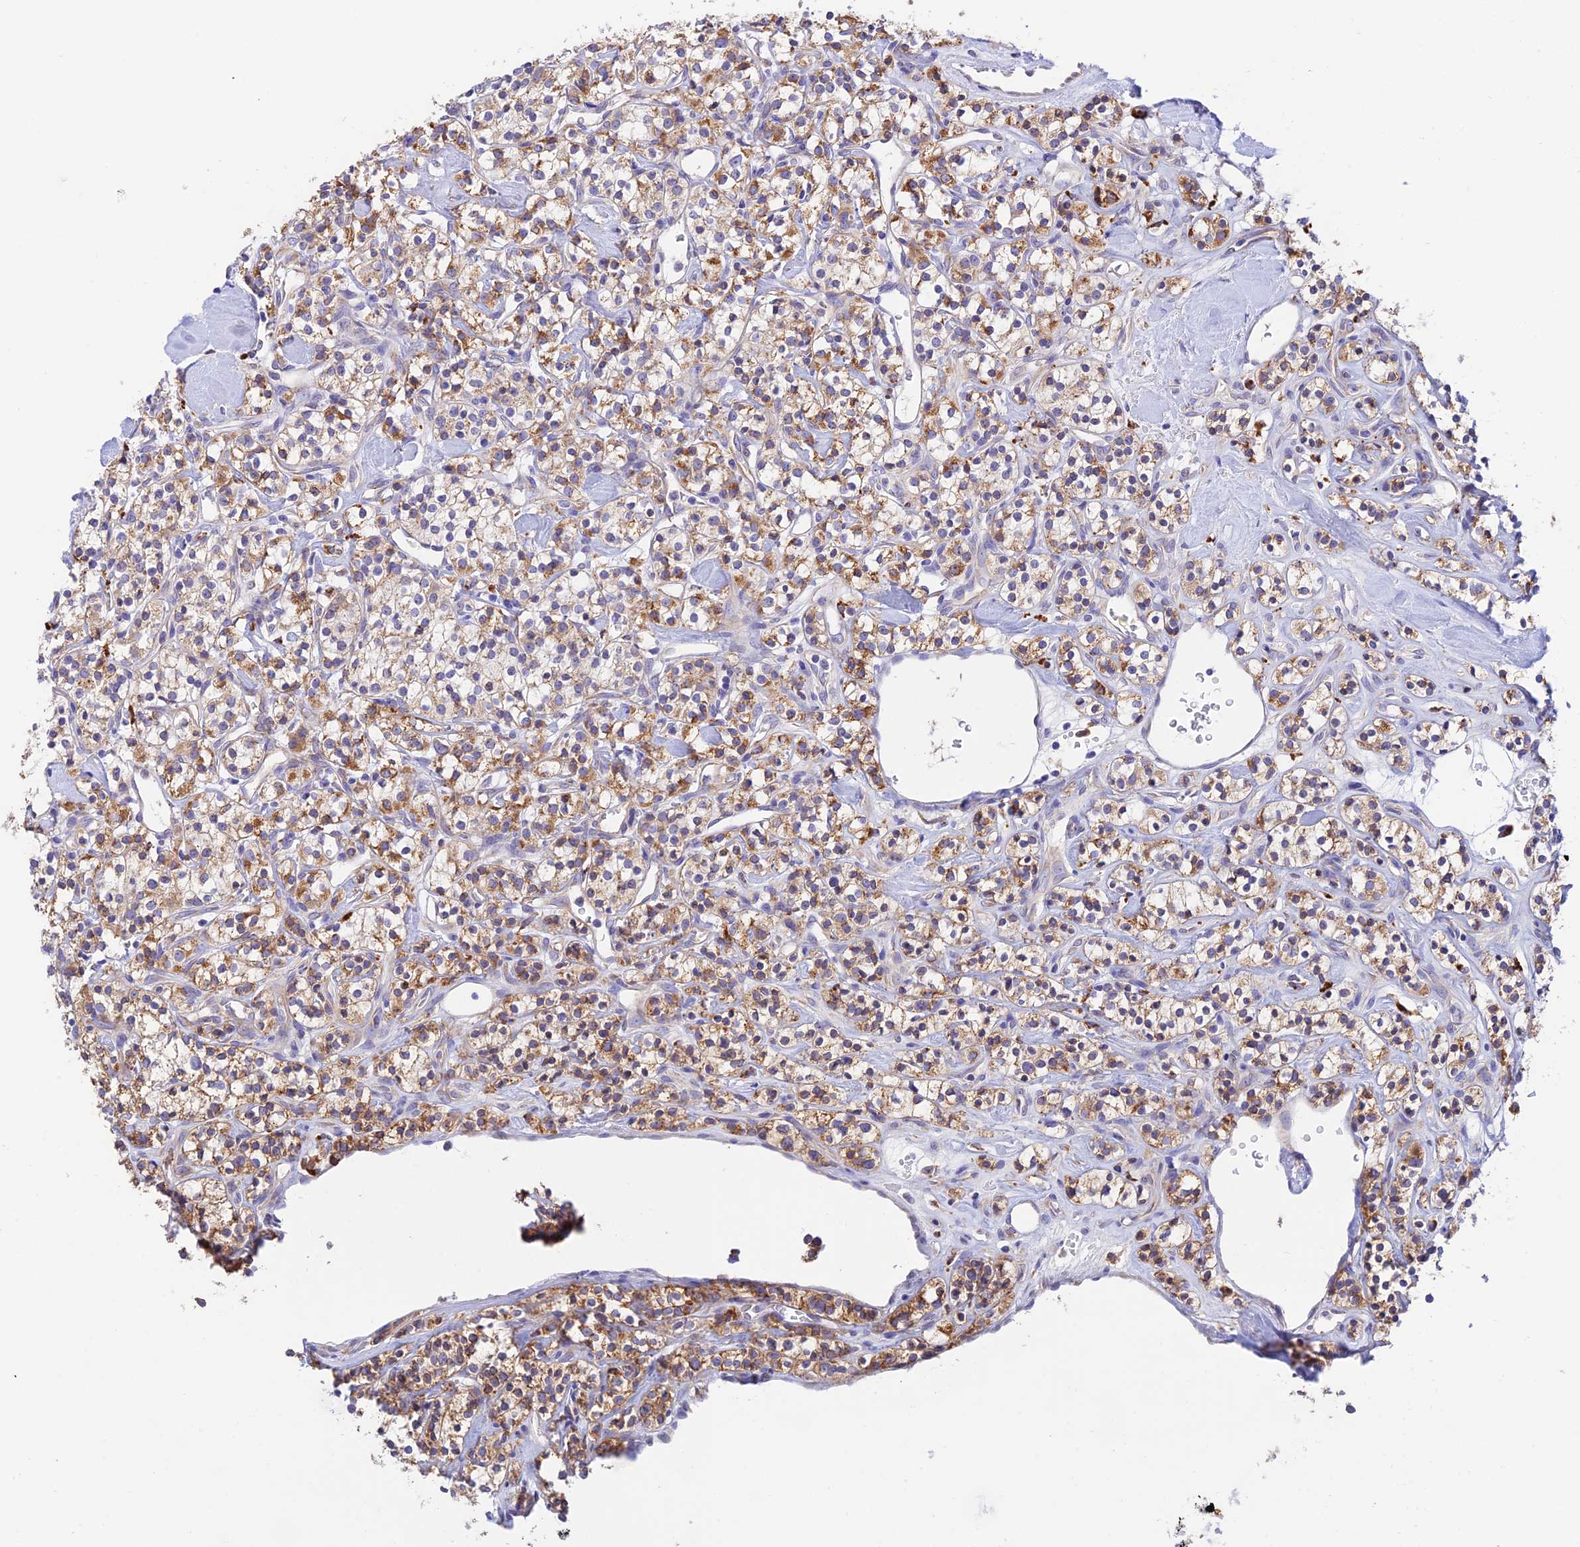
{"staining": {"intensity": "moderate", "quantity": "25%-75%", "location": "cytoplasmic/membranous"}, "tissue": "renal cancer", "cell_type": "Tumor cells", "image_type": "cancer", "snomed": [{"axis": "morphology", "description": "Adenocarcinoma, NOS"}, {"axis": "topography", "description": "Kidney"}], "caption": "IHC micrograph of renal cancer stained for a protein (brown), which shows medium levels of moderate cytoplasmic/membranous expression in approximately 25%-75% of tumor cells.", "gene": "VKORC1", "patient": {"sex": "male", "age": 77}}